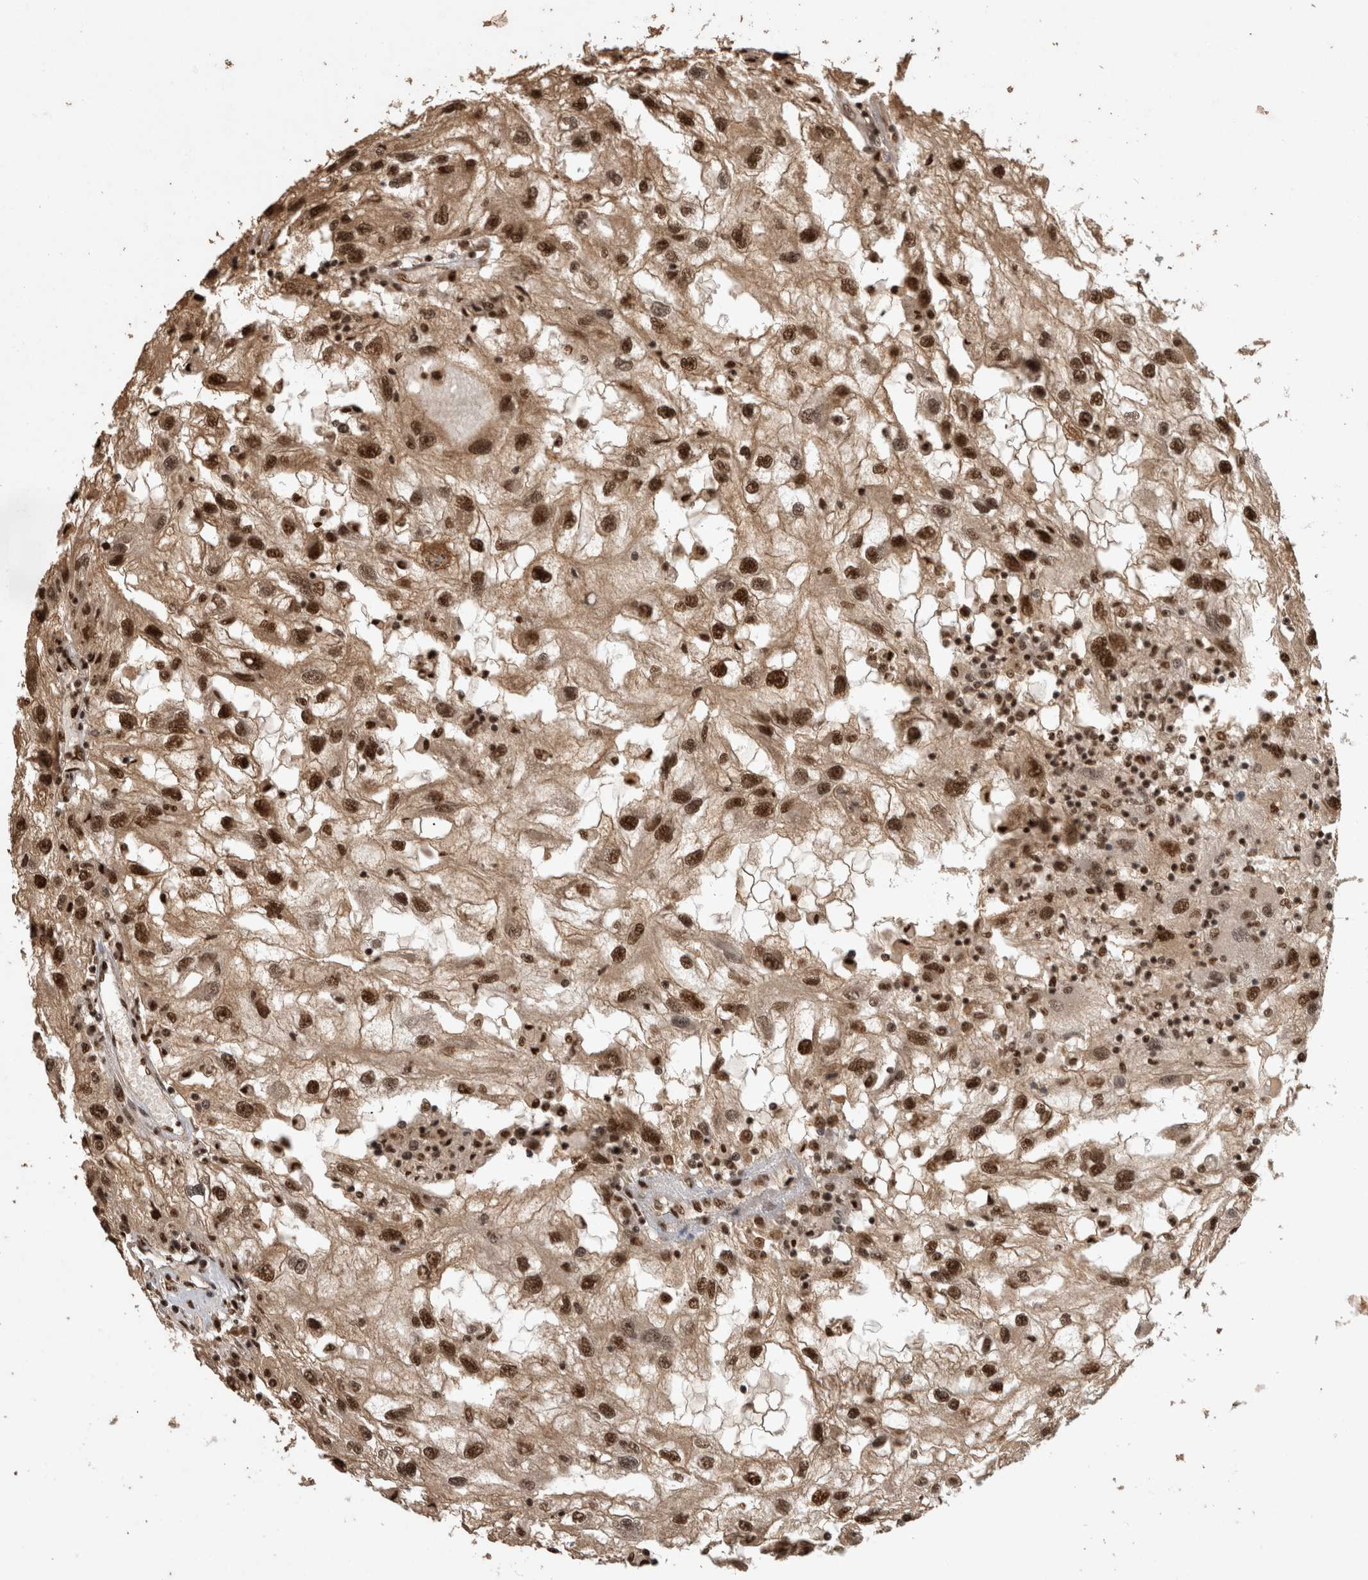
{"staining": {"intensity": "strong", "quantity": ">75%", "location": "nuclear"}, "tissue": "renal cancer", "cell_type": "Tumor cells", "image_type": "cancer", "snomed": [{"axis": "morphology", "description": "Normal tissue, NOS"}, {"axis": "morphology", "description": "Adenocarcinoma, NOS"}, {"axis": "topography", "description": "Kidney"}], "caption": "About >75% of tumor cells in human renal adenocarcinoma display strong nuclear protein expression as visualized by brown immunohistochemical staining.", "gene": "RAD50", "patient": {"sex": "male", "age": 71}}